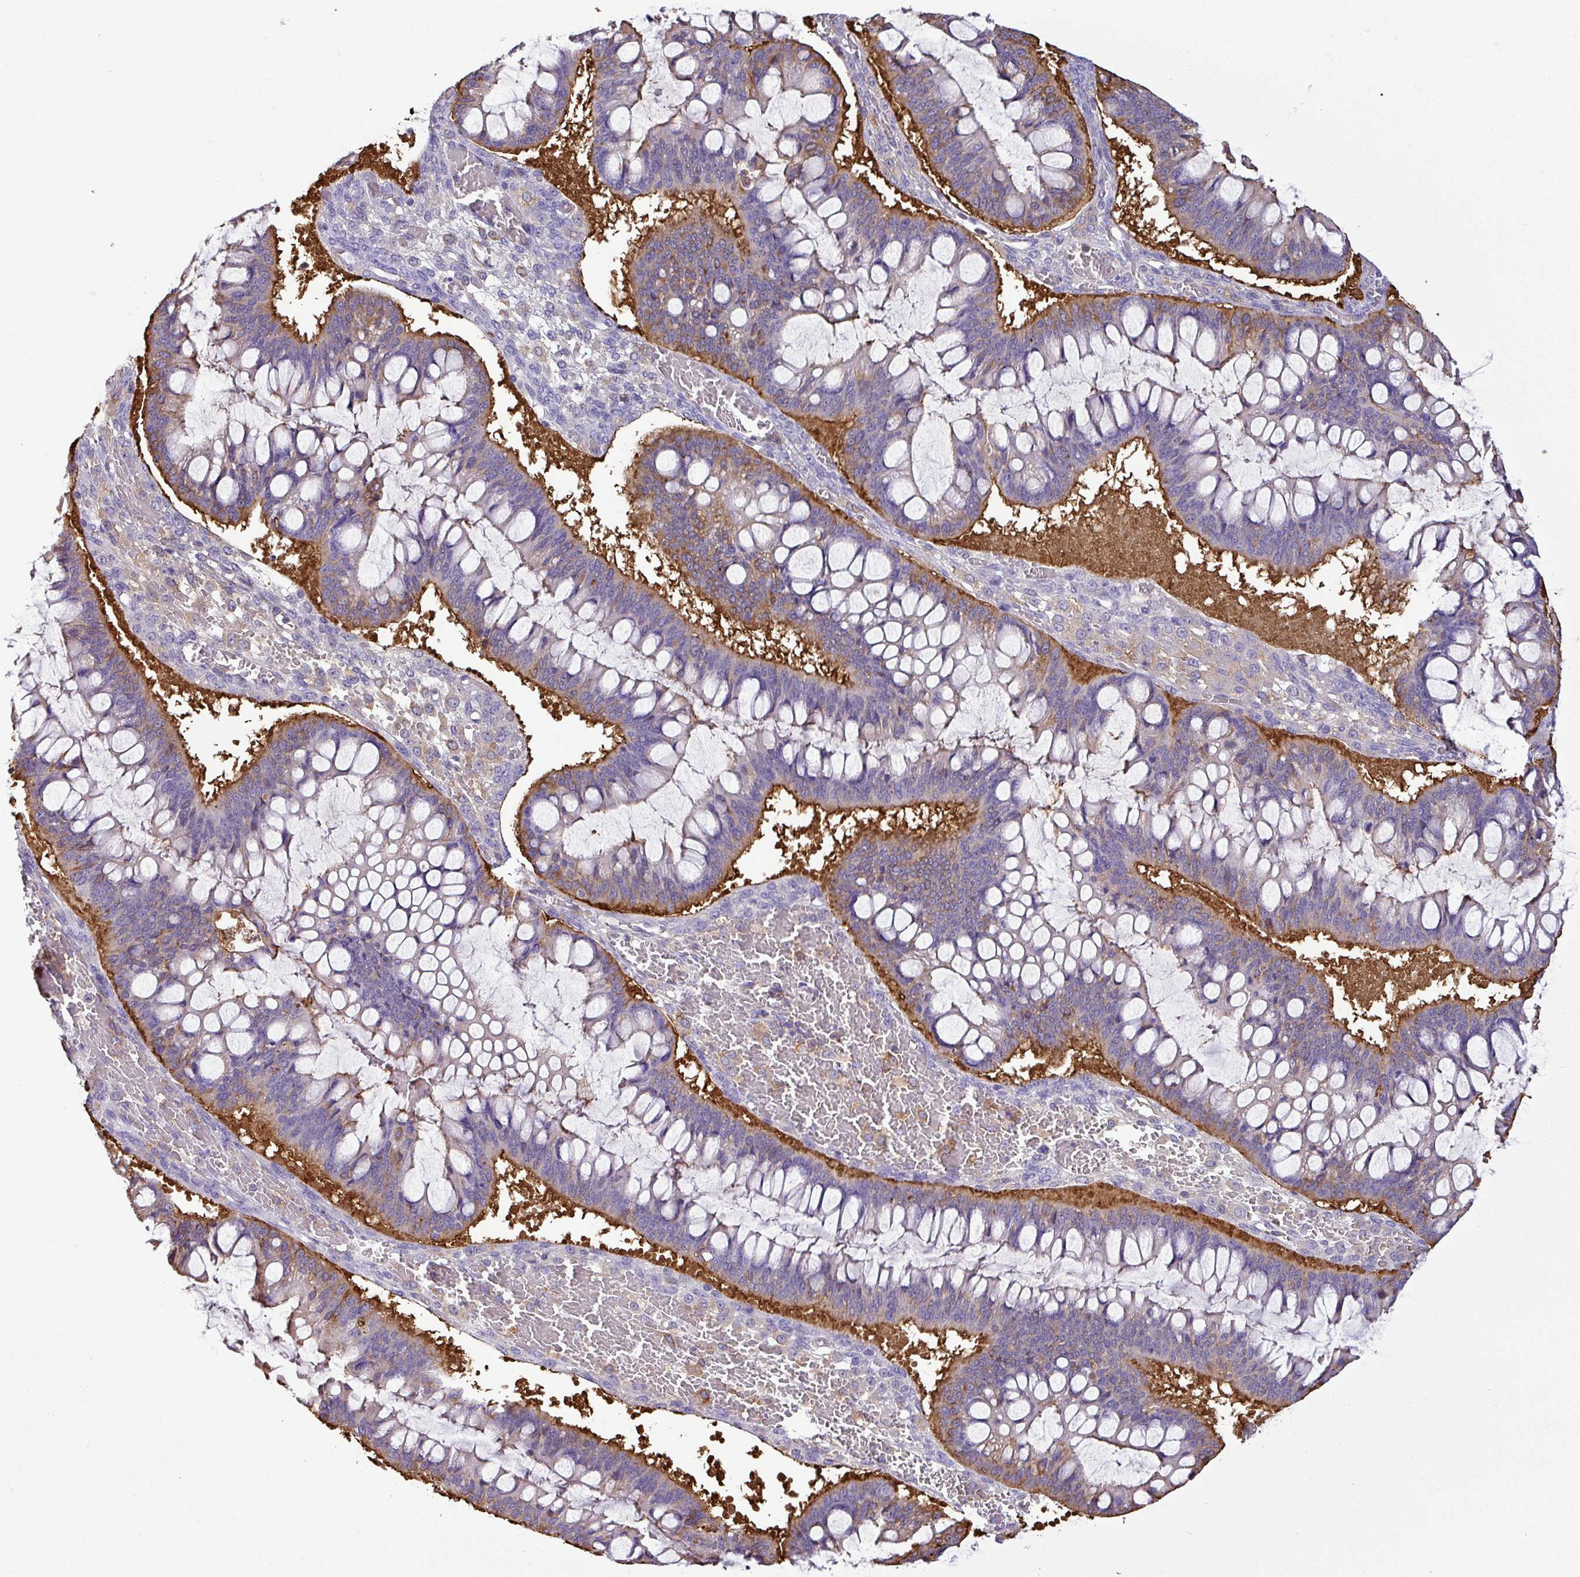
{"staining": {"intensity": "weak", "quantity": "25%-75%", "location": "cytoplasmic/membranous"}, "tissue": "ovarian cancer", "cell_type": "Tumor cells", "image_type": "cancer", "snomed": [{"axis": "morphology", "description": "Cystadenocarcinoma, mucinous, NOS"}, {"axis": "topography", "description": "Ovary"}], "caption": "DAB (3,3'-diaminobenzidine) immunohistochemical staining of human ovarian mucinous cystadenocarcinoma exhibits weak cytoplasmic/membranous protein positivity in approximately 25%-75% of tumor cells. (DAB (3,3'-diaminobenzidine) = brown stain, brightfield microscopy at high magnification).", "gene": "XNDC1N", "patient": {"sex": "female", "age": 73}}